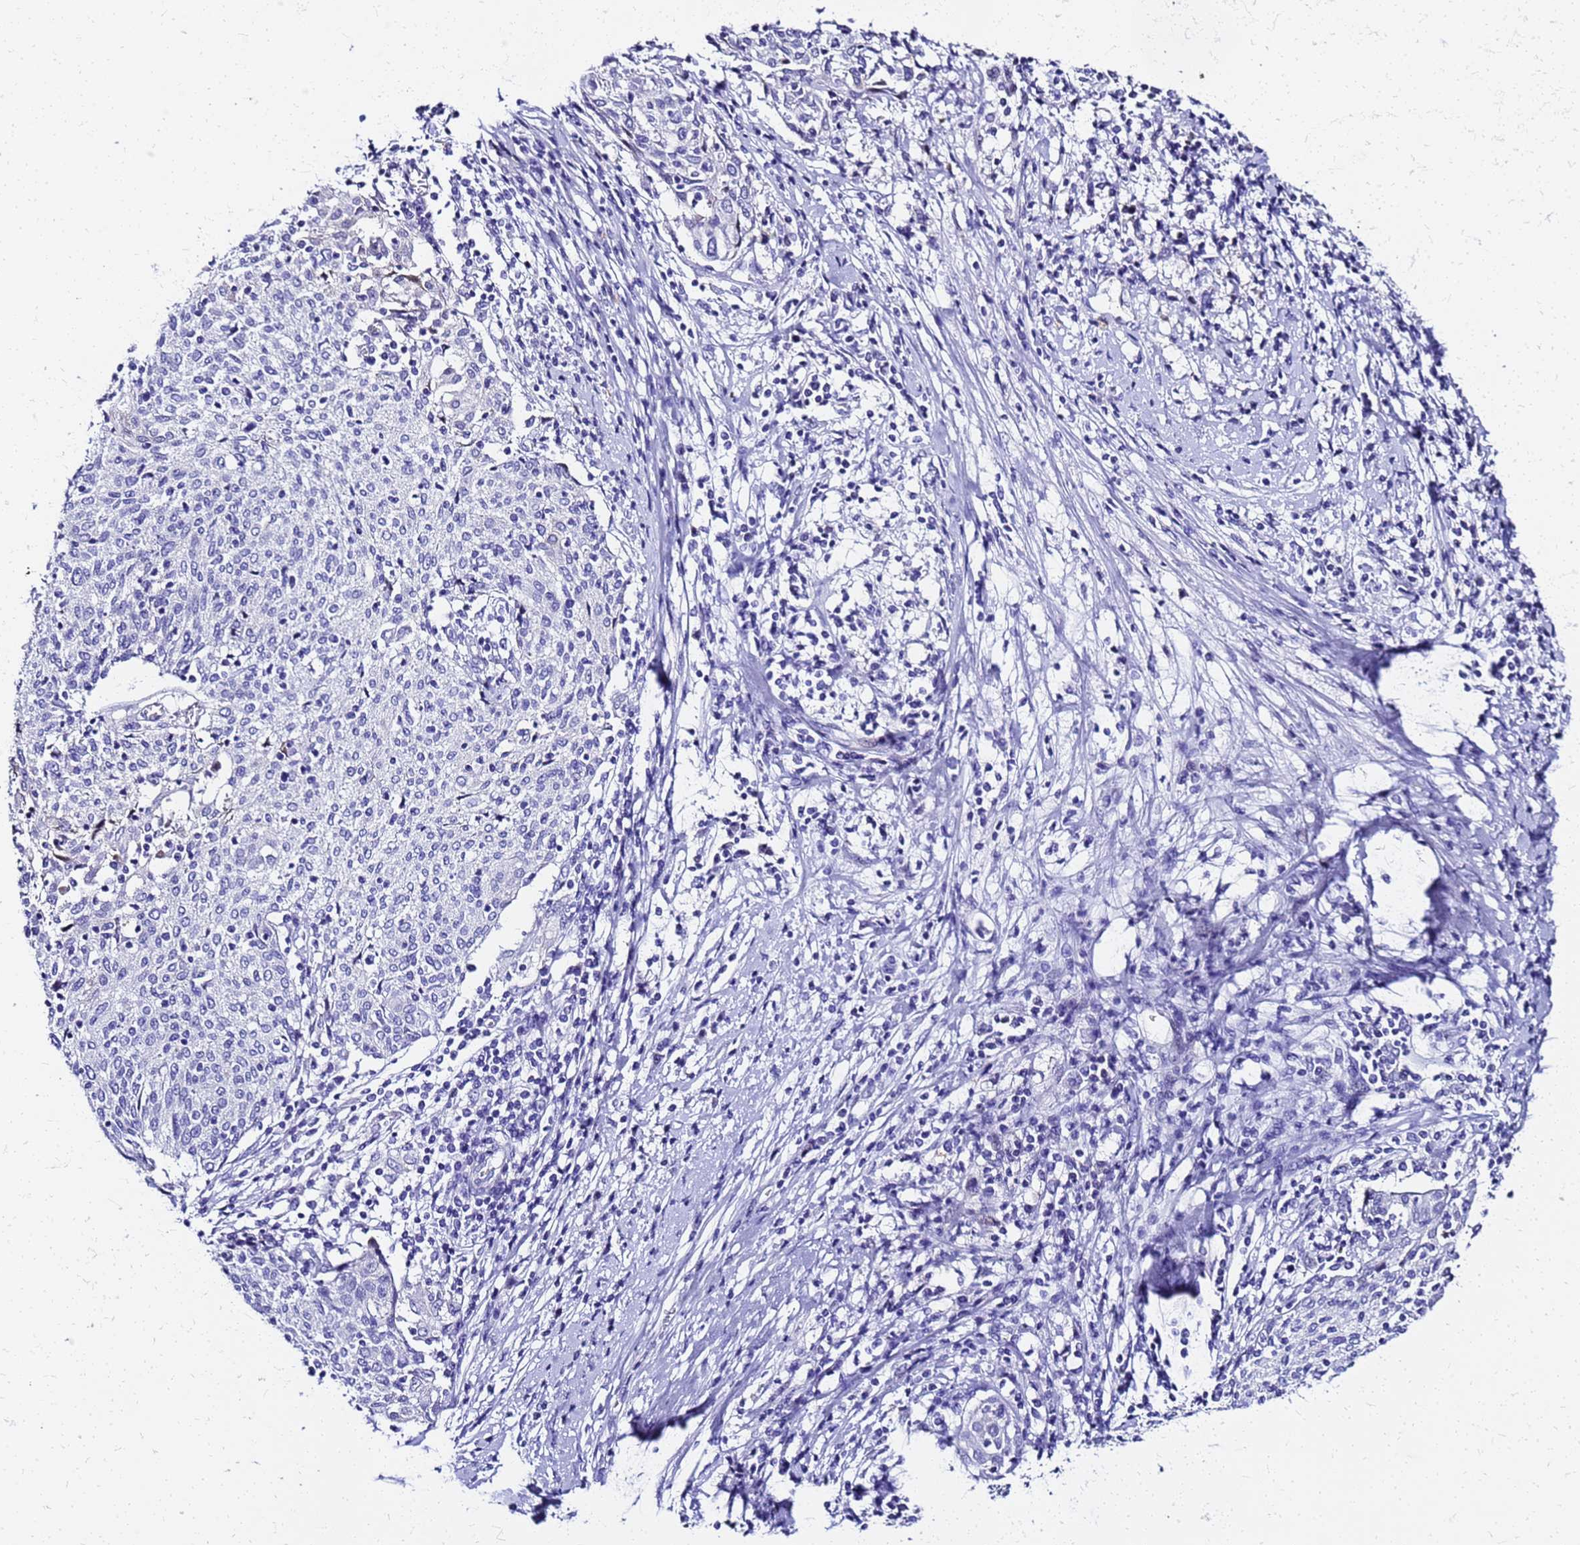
{"staining": {"intensity": "negative", "quantity": "none", "location": "none"}, "tissue": "cervical cancer", "cell_type": "Tumor cells", "image_type": "cancer", "snomed": [{"axis": "morphology", "description": "Squamous cell carcinoma, NOS"}, {"axis": "topography", "description": "Cervix"}], "caption": "High power microscopy image of an immunohistochemistry photomicrograph of cervical cancer, revealing no significant positivity in tumor cells.", "gene": "SMIM21", "patient": {"sex": "female", "age": 52}}